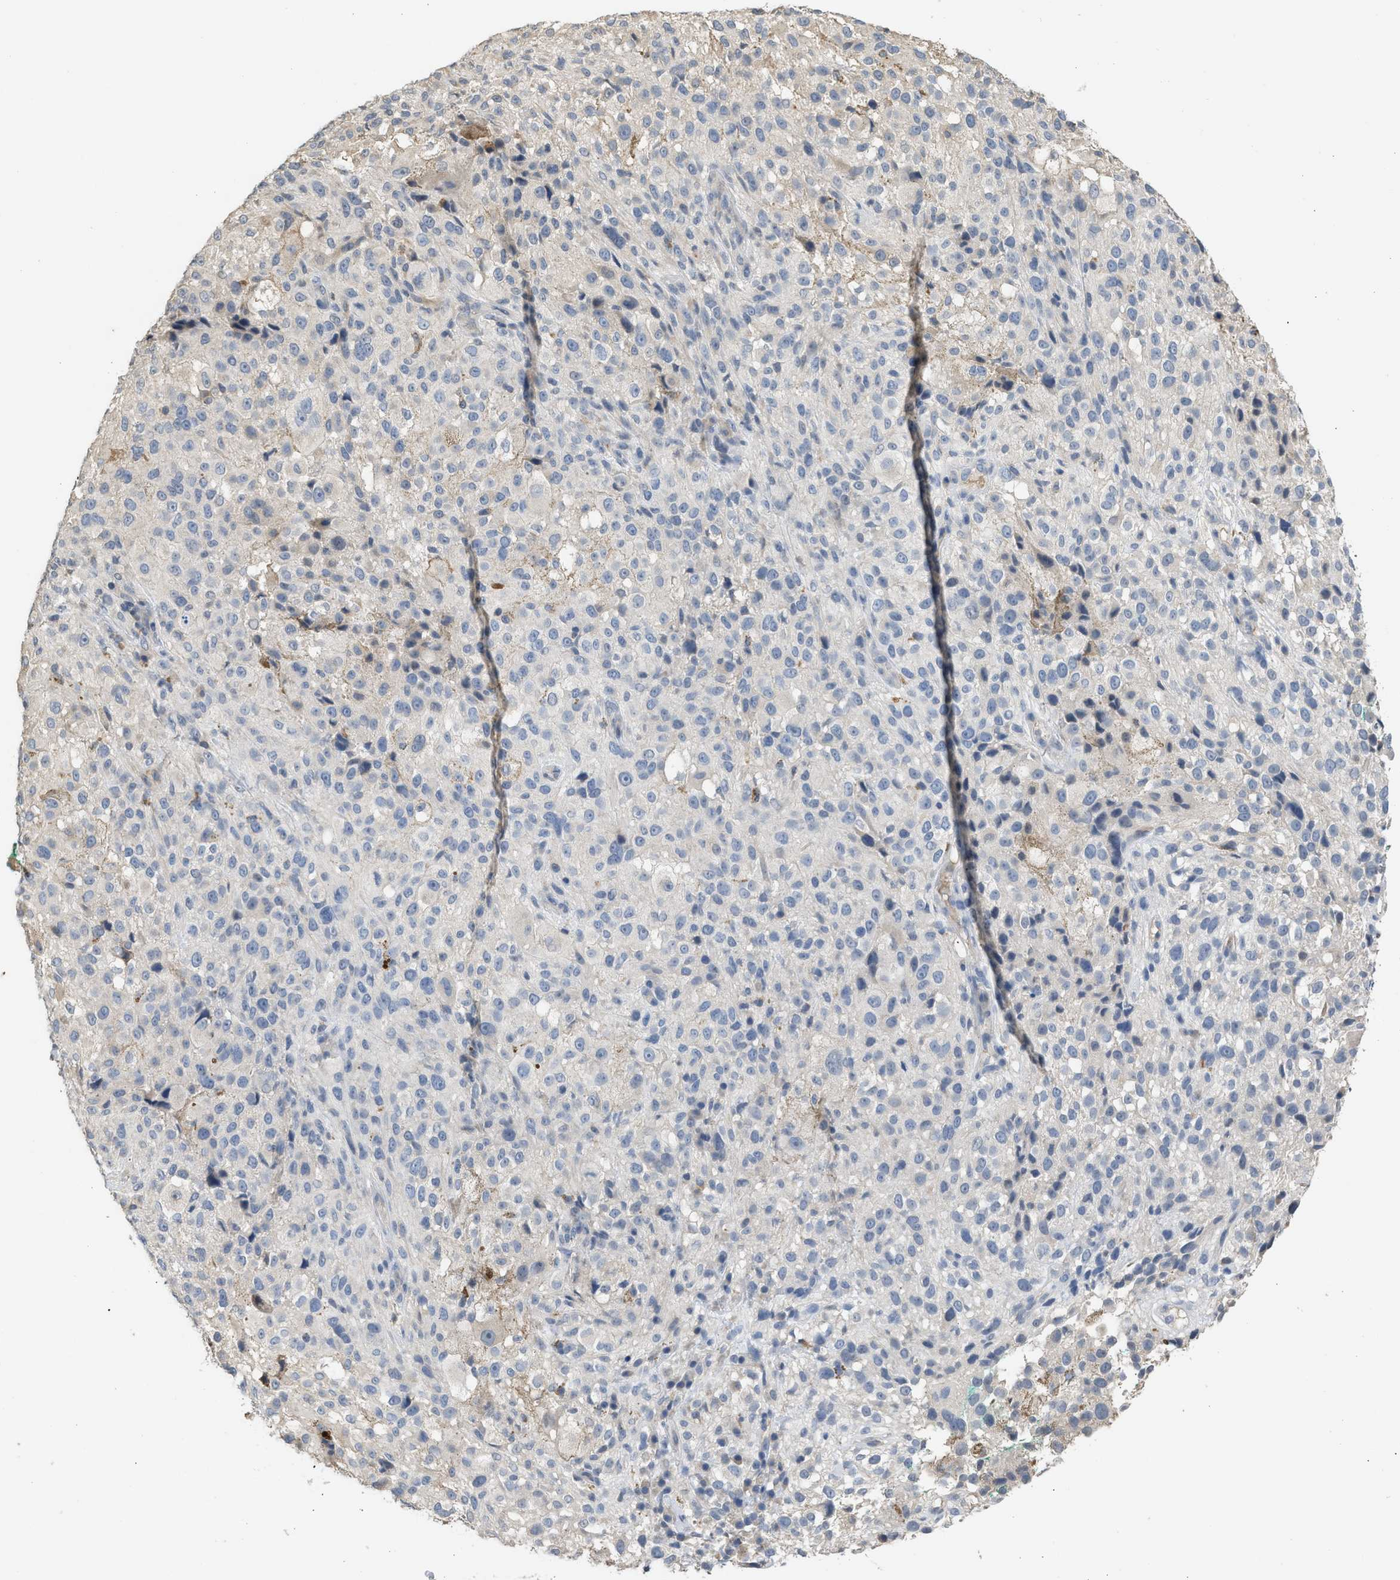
{"staining": {"intensity": "negative", "quantity": "none", "location": "none"}, "tissue": "melanoma", "cell_type": "Tumor cells", "image_type": "cancer", "snomed": [{"axis": "morphology", "description": "Necrosis, NOS"}, {"axis": "morphology", "description": "Malignant melanoma, NOS"}, {"axis": "topography", "description": "Skin"}], "caption": "Immunohistochemical staining of malignant melanoma demonstrates no significant positivity in tumor cells.", "gene": "SULT2A1", "patient": {"sex": "female", "age": 87}}